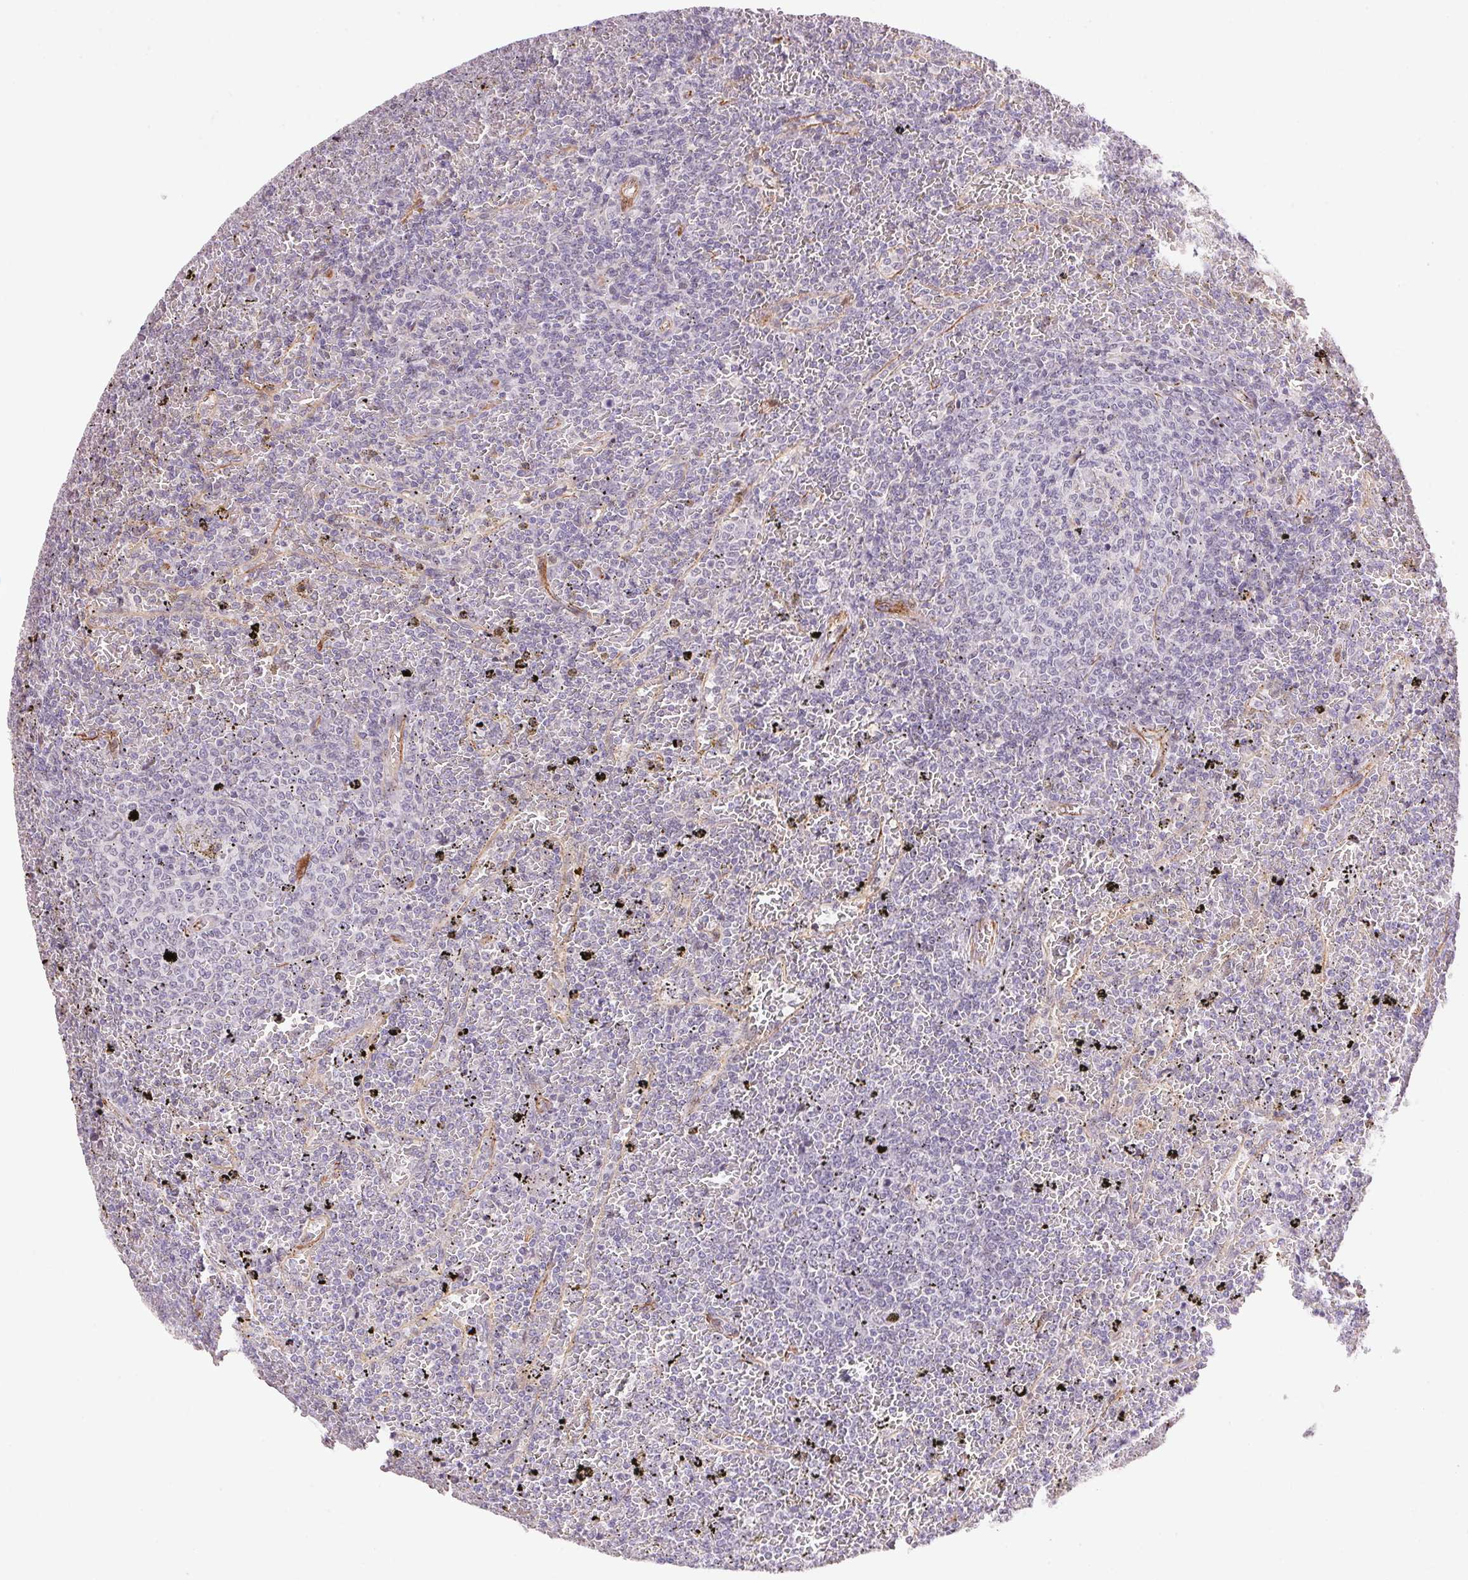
{"staining": {"intensity": "negative", "quantity": "none", "location": "none"}, "tissue": "lymphoma", "cell_type": "Tumor cells", "image_type": "cancer", "snomed": [{"axis": "morphology", "description": "Malignant lymphoma, non-Hodgkin's type, Low grade"}, {"axis": "topography", "description": "Spleen"}], "caption": "The photomicrograph exhibits no significant staining in tumor cells of lymphoma. (Brightfield microscopy of DAB immunohistochemistry at high magnification).", "gene": "GYG2", "patient": {"sex": "female", "age": 77}}